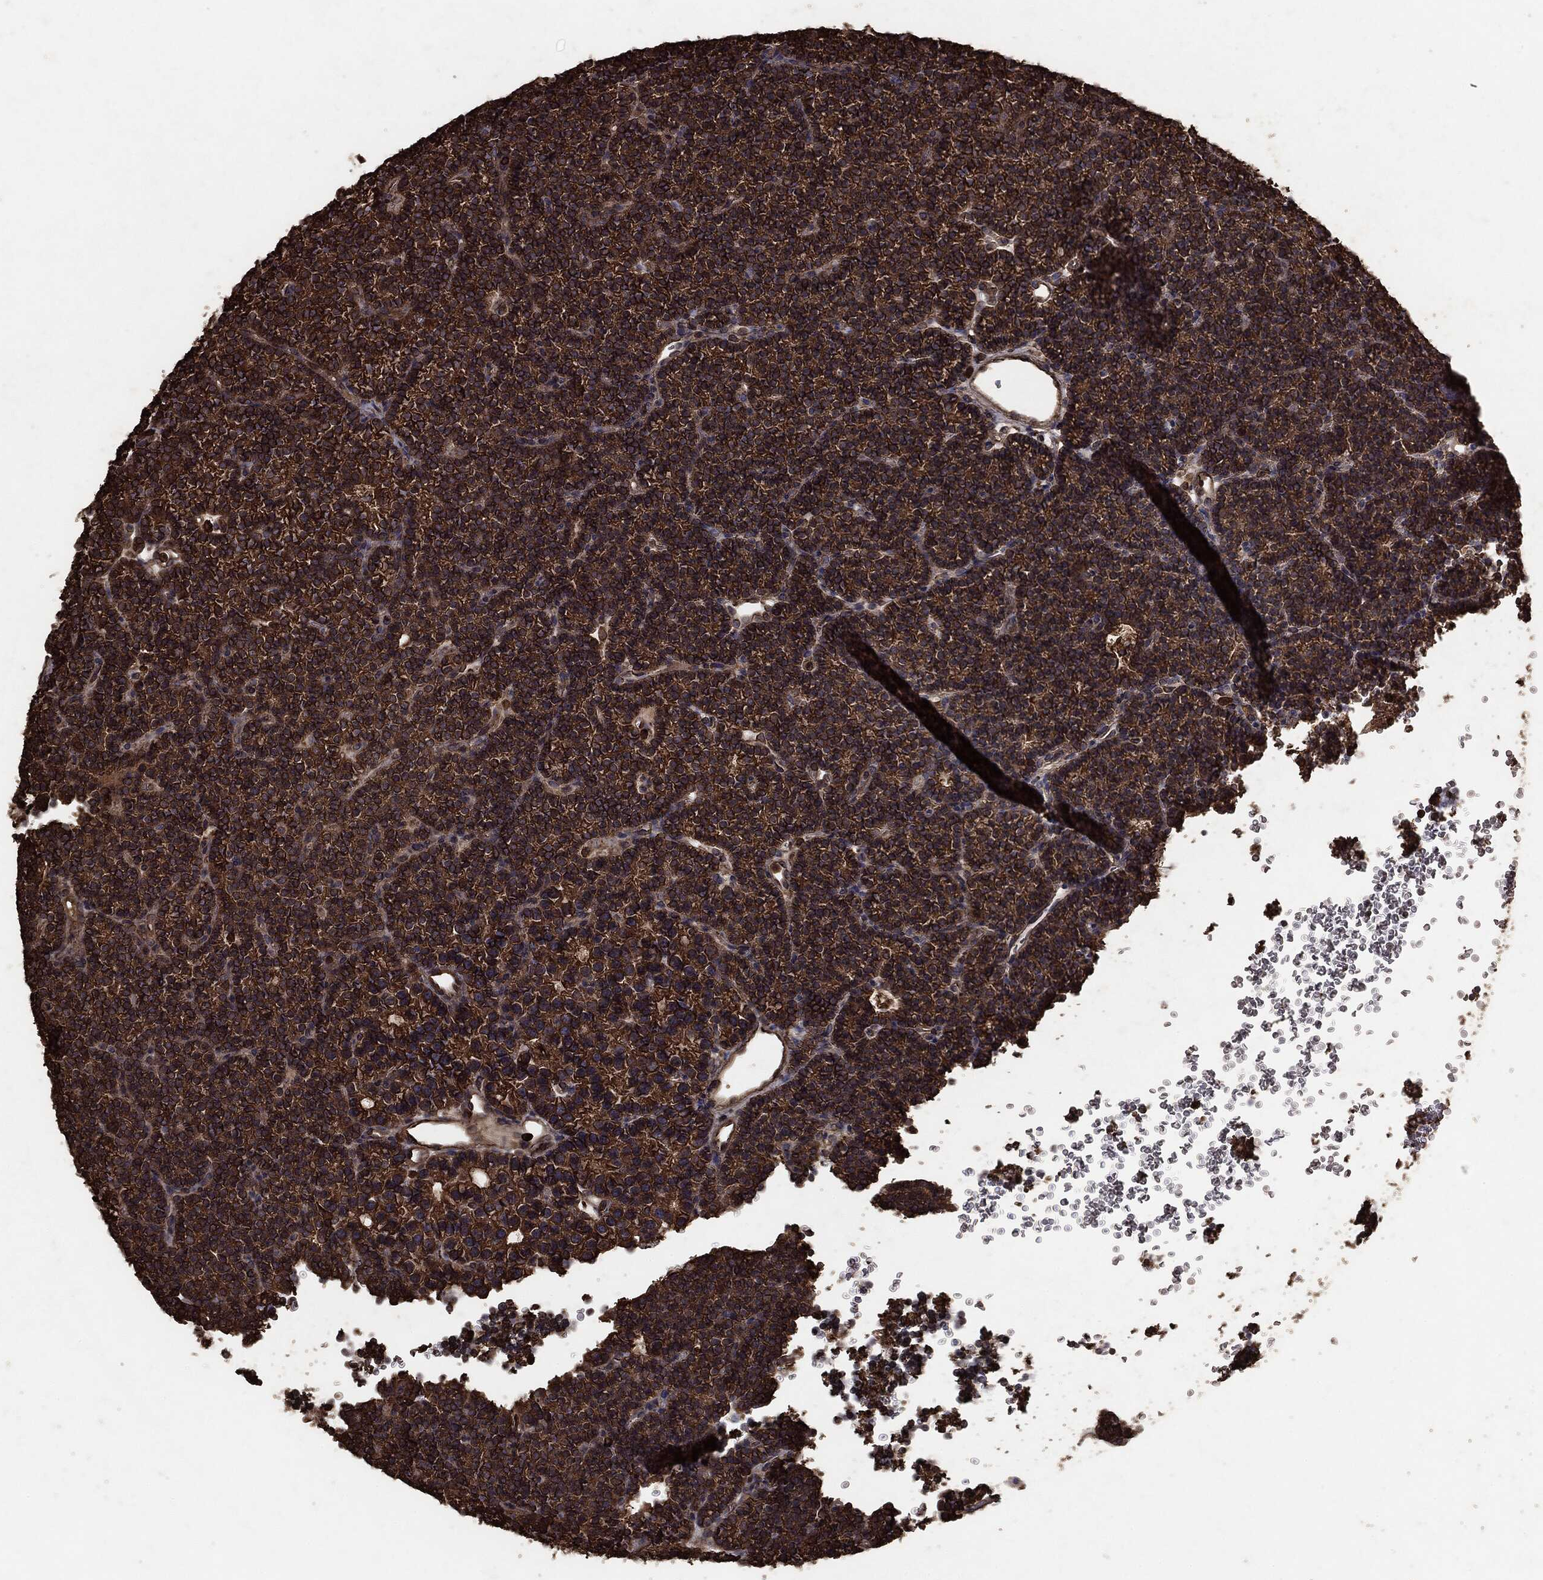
{"staining": {"intensity": "strong", "quantity": ">75%", "location": "cytoplasmic/membranous"}, "tissue": "parathyroid gland", "cell_type": "Glandular cells", "image_type": "normal", "snomed": [{"axis": "morphology", "description": "Normal tissue, NOS"}, {"axis": "topography", "description": "Parathyroid gland"}], "caption": "Parathyroid gland stained with DAB (3,3'-diaminobenzidine) immunohistochemistry shows high levels of strong cytoplasmic/membranous staining in about >75% of glandular cells. Using DAB (3,3'-diaminobenzidine) (brown) and hematoxylin (blue) stains, captured at high magnification using brightfield microscopy.", "gene": "MTOR", "patient": {"sex": "female", "age": 42}}